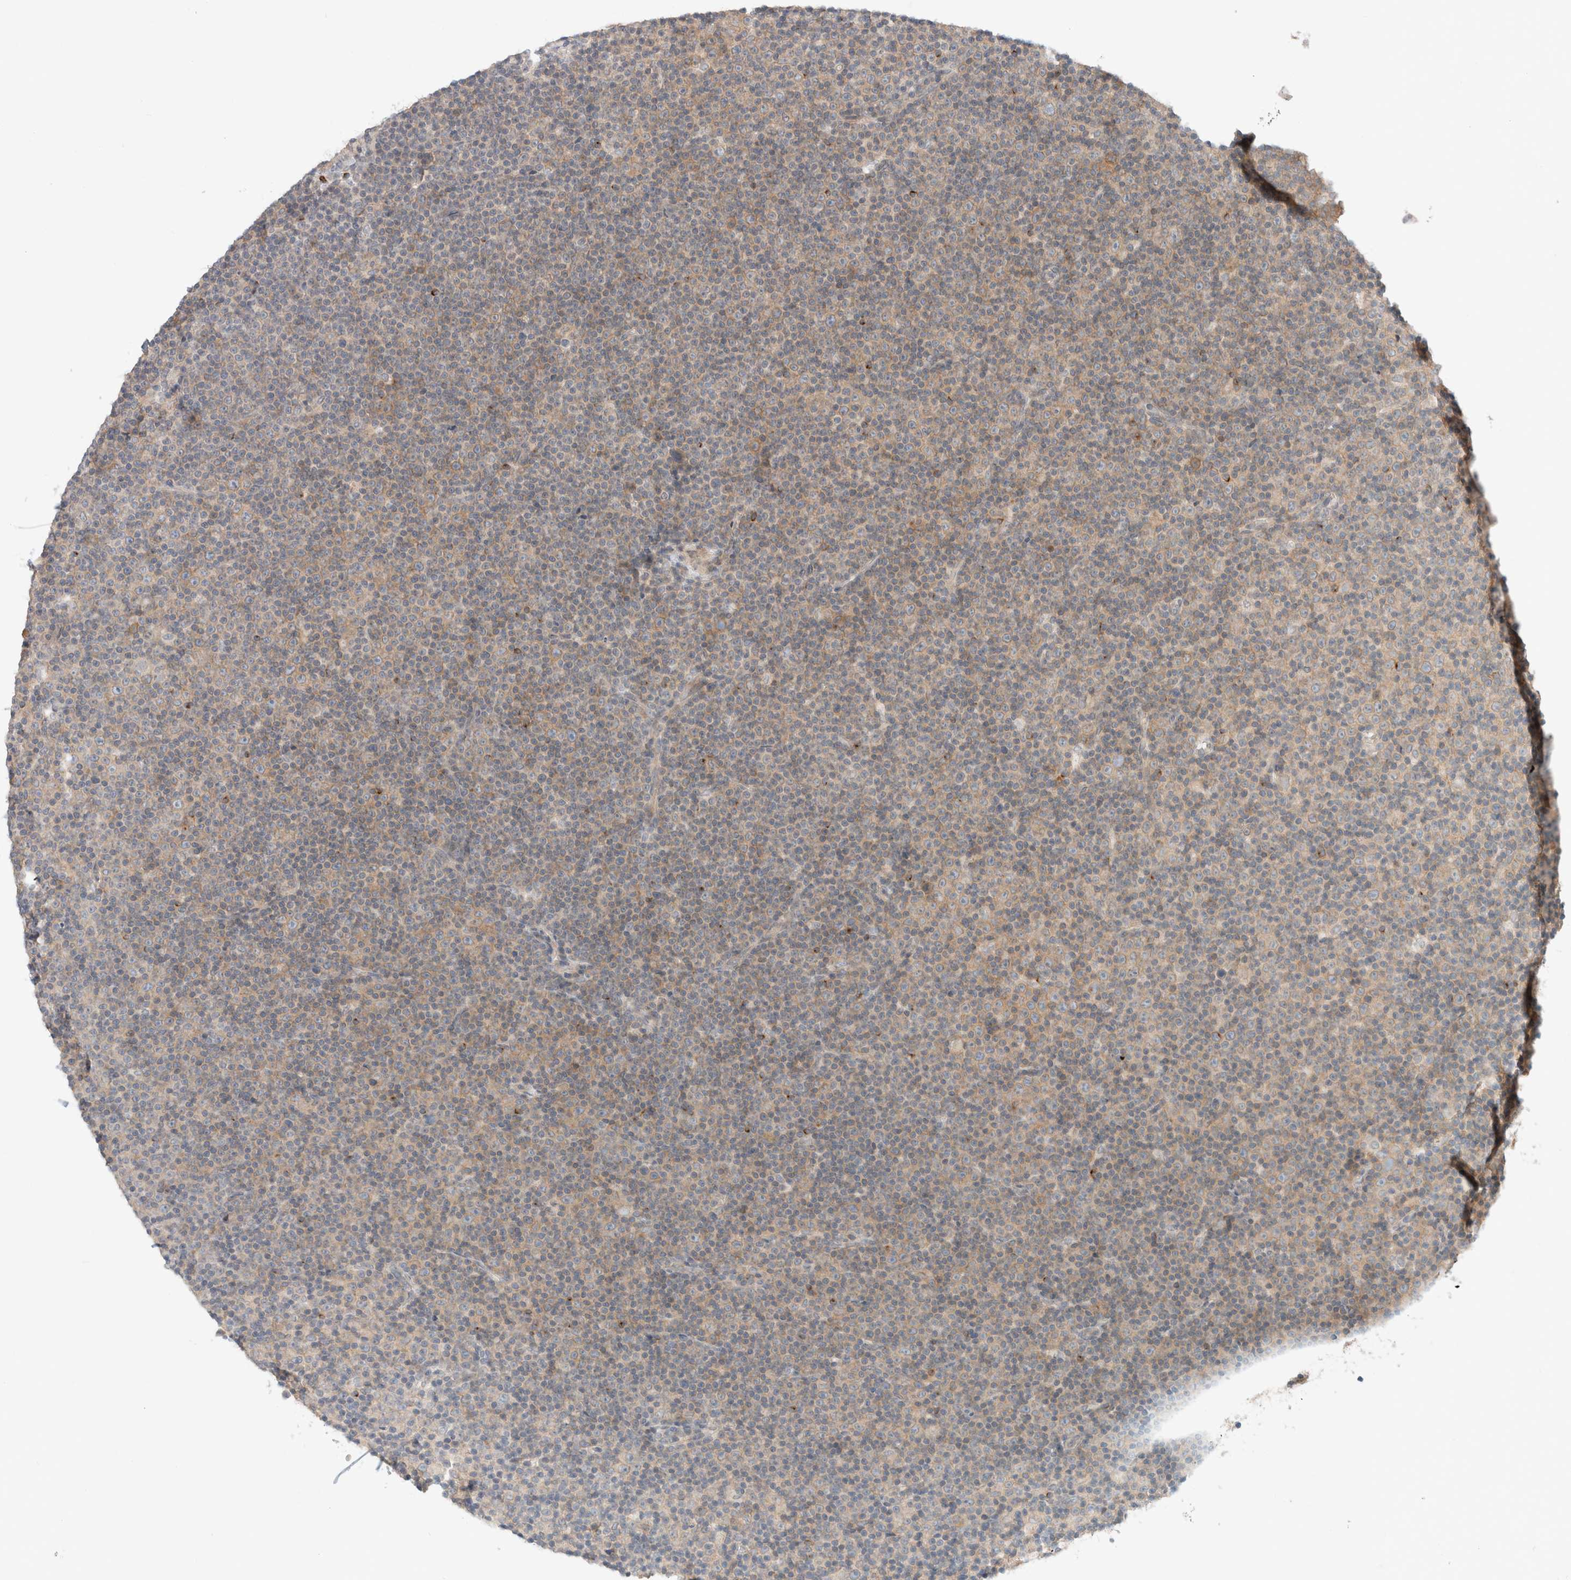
{"staining": {"intensity": "weak", "quantity": ">75%", "location": "cytoplasmic/membranous"}, "tissue": "lymphoma", "cell_type": "Tumor cells", "image_type": "cancer", "snomed": [{"axis": "morphology", "description": "Malignant lymphoma, non-Hodgkin's type, Low grade"}, {"axis": "topography", "description": "Lymph node"}], "caption": "Malignant lymphoma, non-Hodgkin's type (low-grade) was stained to show a protein in brown. There is low levels of weak cytoplasmic/membranous positivity in approximately >75% of tumor cells.", "gene": "MARK3", "patient": {"sex": "female", "age": 67}}